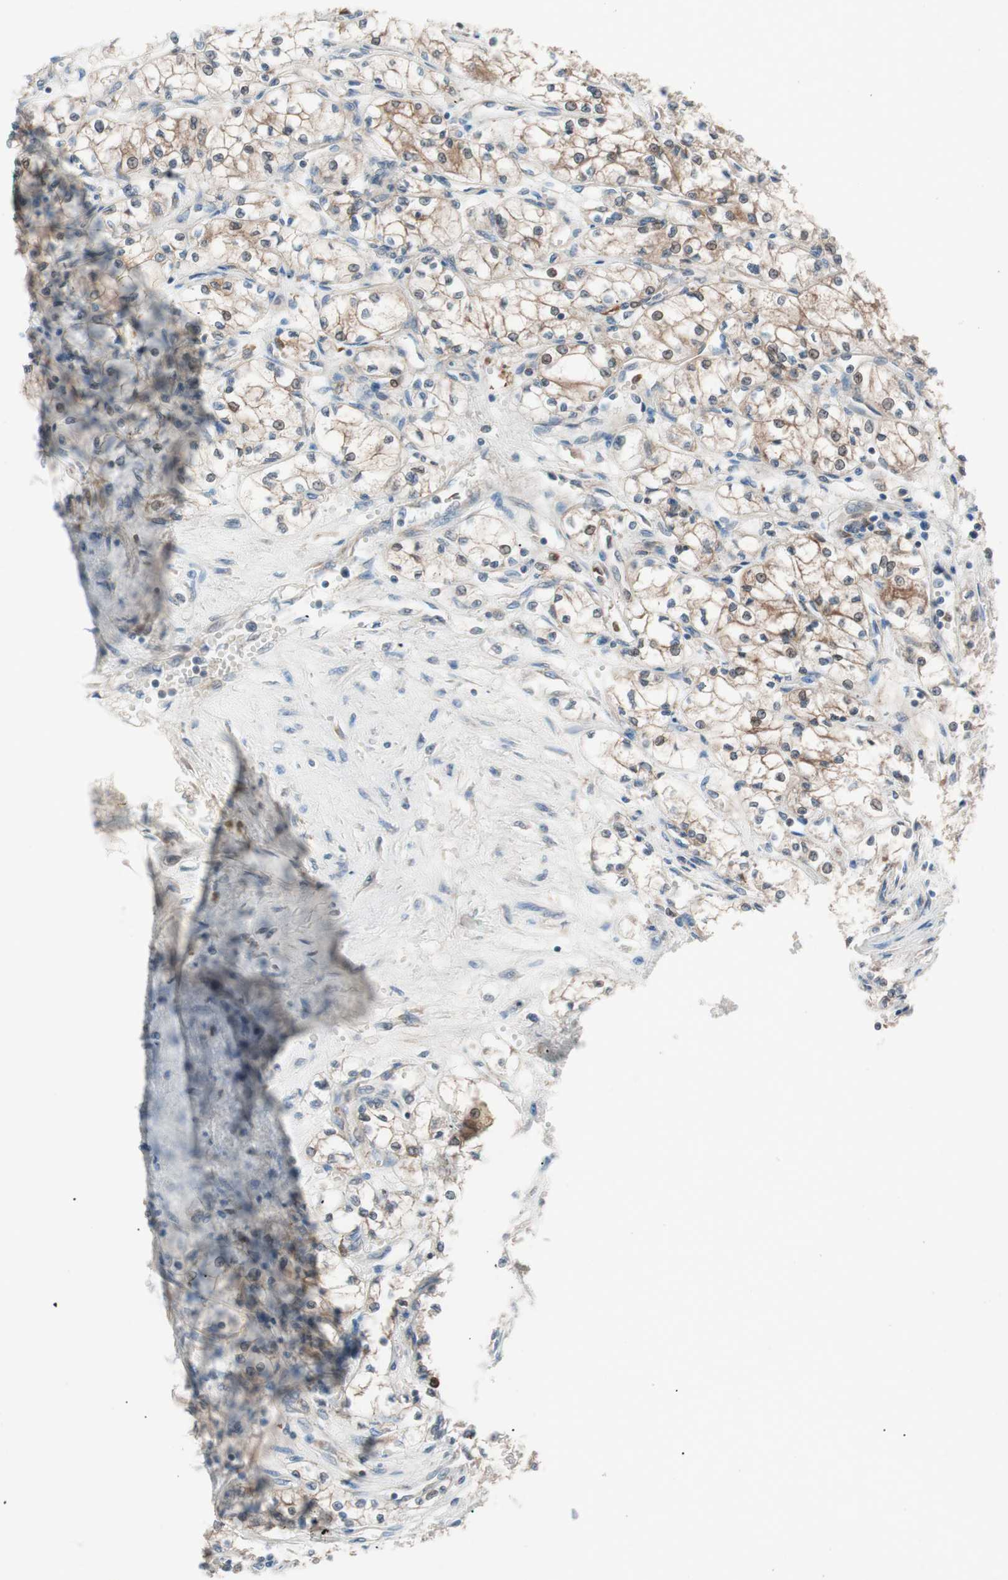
{"staining": {"intensity": "moderate", "quantity": ">75%", "location": "cytoplasmic/membranous"}, "tissue": "renal cancer", "cell_type": "Tumor cells", "image_type": "cancer", "snomed": [{"axis": "morphology", "description": "Normal tissue, NOS"}, {"axis": "morphology", "description": "Adenocarcinoma, NOS"}, {"axis": "topography", "description": "Kidney"}], "caption": "A histopathology image of renal cancer (adenocarcinoma) stained for a protein exhibits moderate cytoplasmic/membranous brown staining in tumor cells.", "gene": "FAAH", "patient": {"sex": "male", "age": 59}}